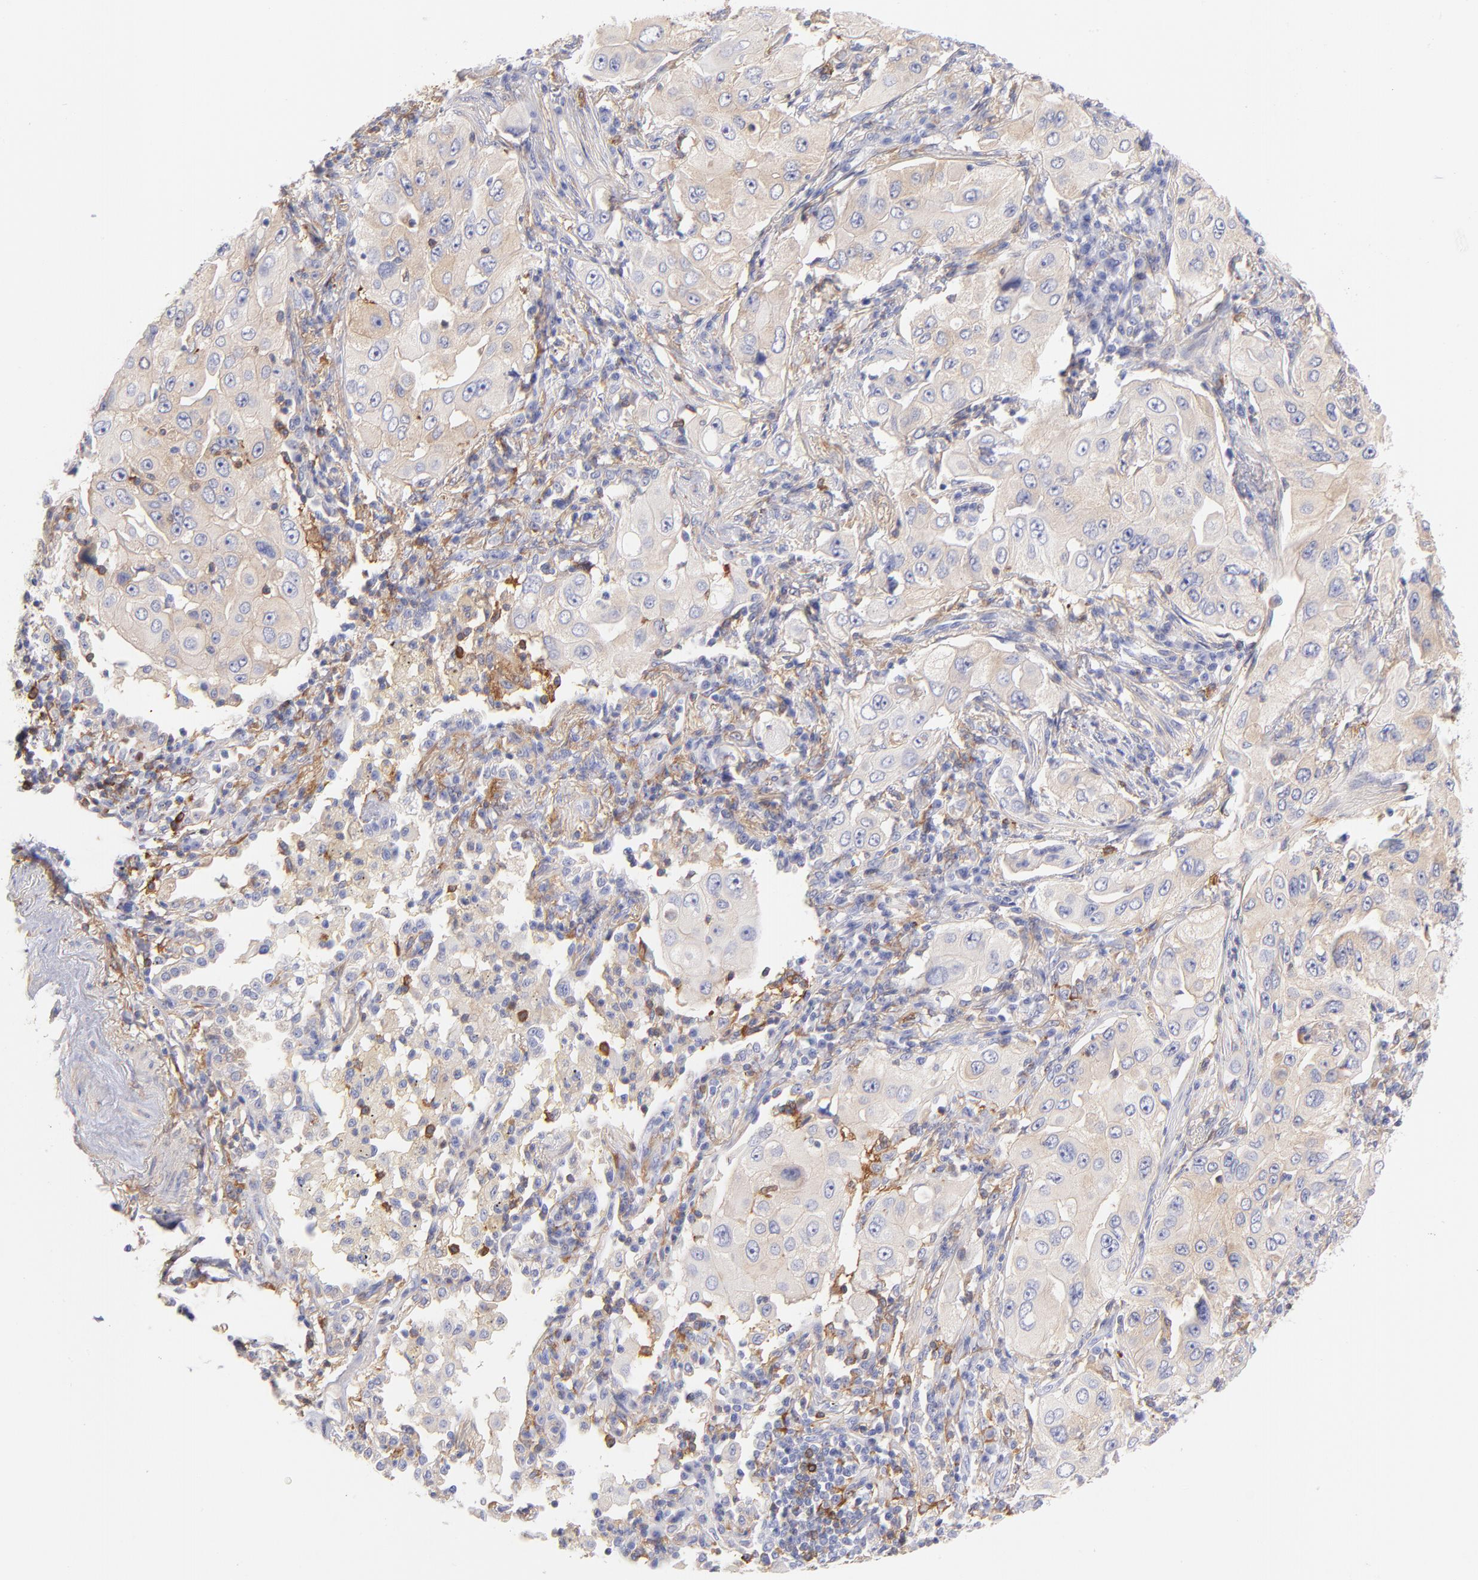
{"staining": {"intensity": "weak", "quantity": ">75%", "location": "cytoplasmic/membranous"}, "tissue": "lung cancer", "cell_type": "Tumor cells", "image_type": "cancer", "snomed": [{"axis": "morphology", "description": "Adenocarcinoma, NOS"}, {"axis": "topography", "description": "Lung"}], "caption": "The image shows immunohistochemical staining of lung adenocarcinoma. There is weak cytoplasmic/membranous staining is appreciated in about >75% of tumor cells.", "gene": "PRKCA", "patient": {"sex": "male", "age": 84}}